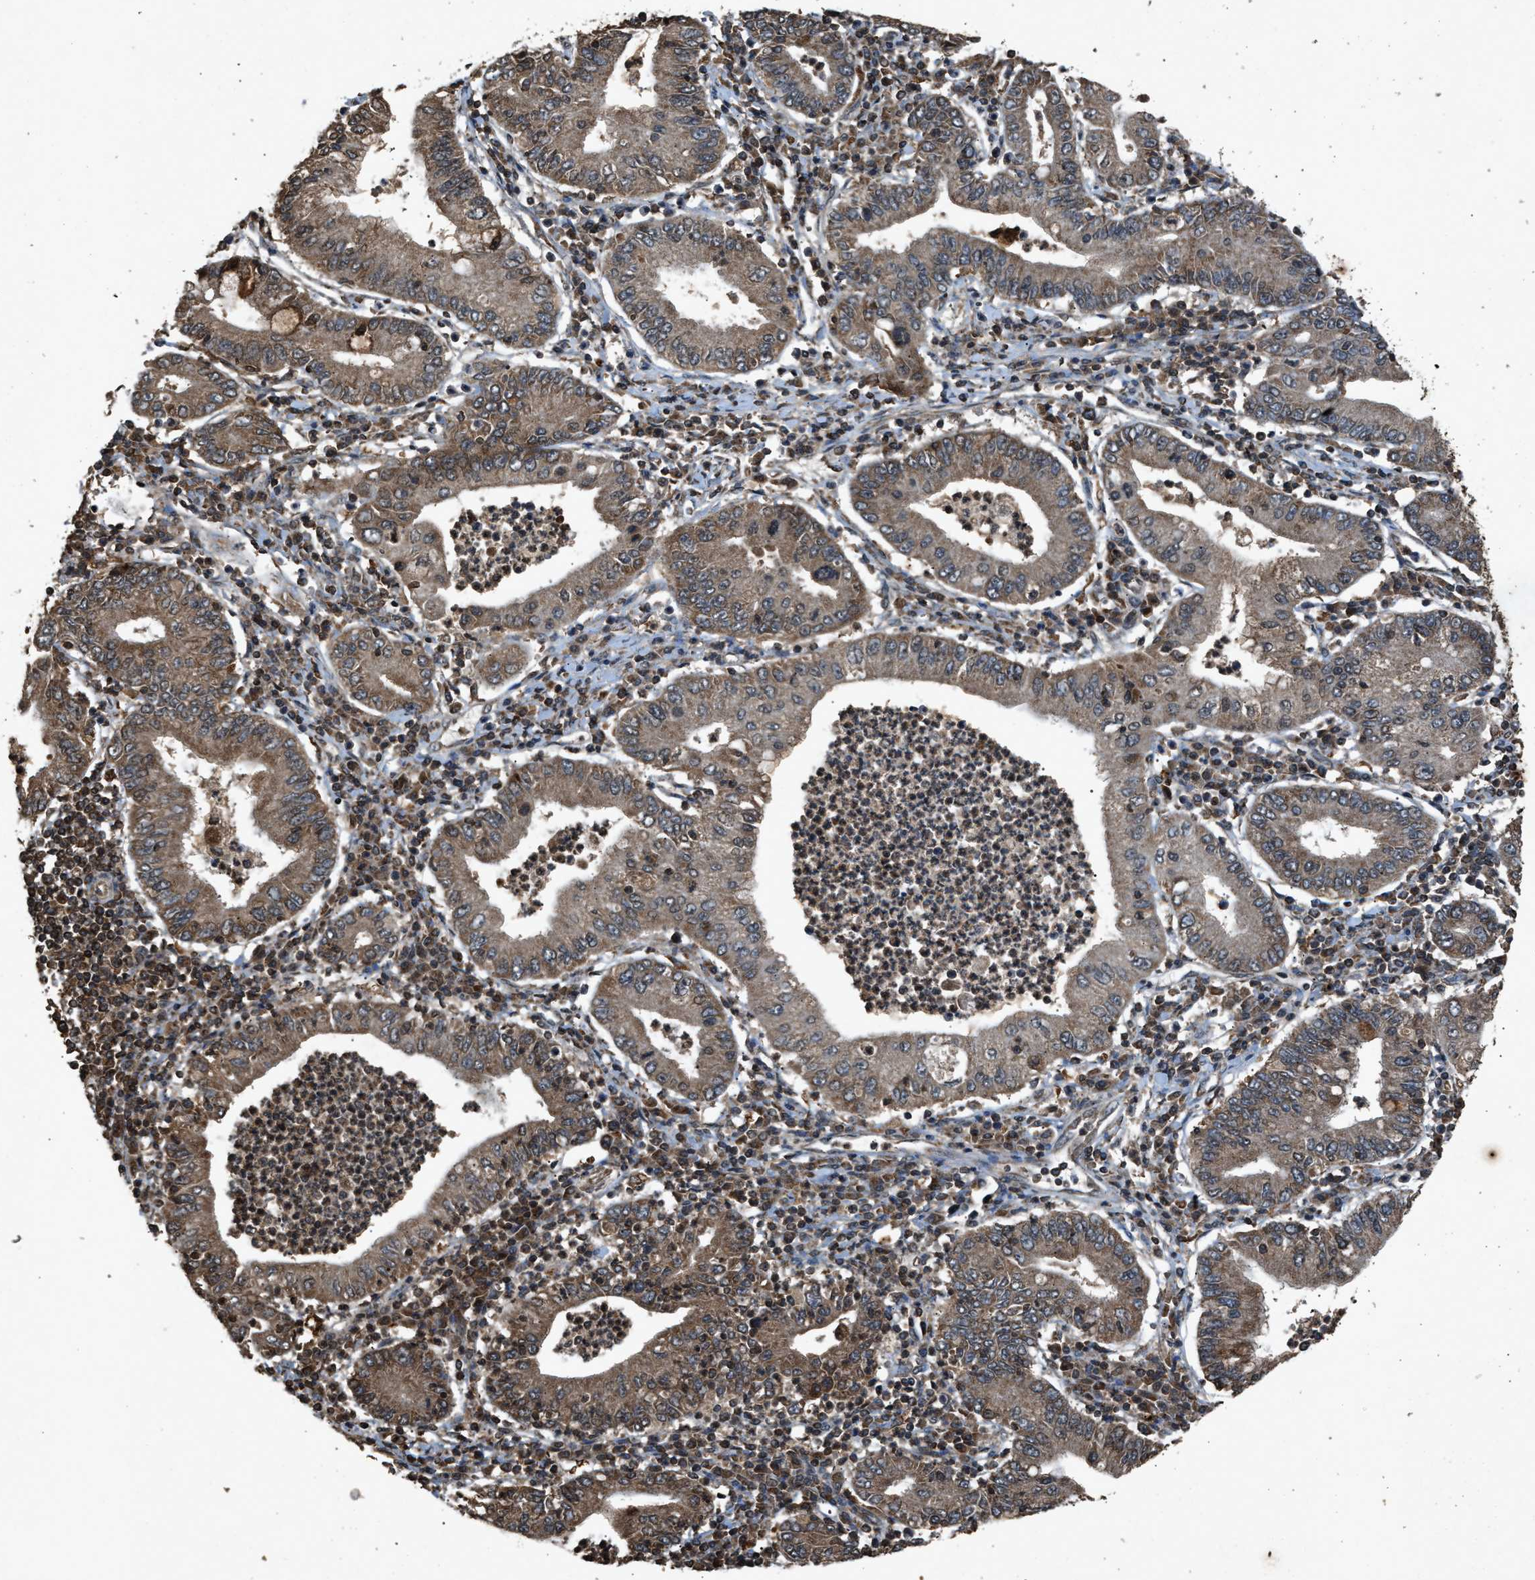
{"staining": {"intensity": "moderate", "quantity": ">75%", "location": "cytoplasmic/membranous"}, "tissue": "stomach cancer", "cell_type": "Tumor cells", "image_type": "cancer", "snomed": [{"axis": "morphology", "description": "Normal tissue, NOS"}, {"axis": "morphology", "description": "Adenocarcinoma, NOS"}, {"axis": "topography", "description": "Esophagus"}, {"axis": "topography", "description": "Stomach, upper"}, {"axis": "topography", "description": "Peripheral nerve tissue"}], "caption": "This micrograph reveals stomach cancer stained with immunohistochemistry (IHC) to label a protein in brown. The cytoplasmic/membranous of tumor cells show moderate positivity for the protein. Nuclei are counter-stained blue.", "gene": "OAS1", "patient": {"sex": "male", "age": 62}}